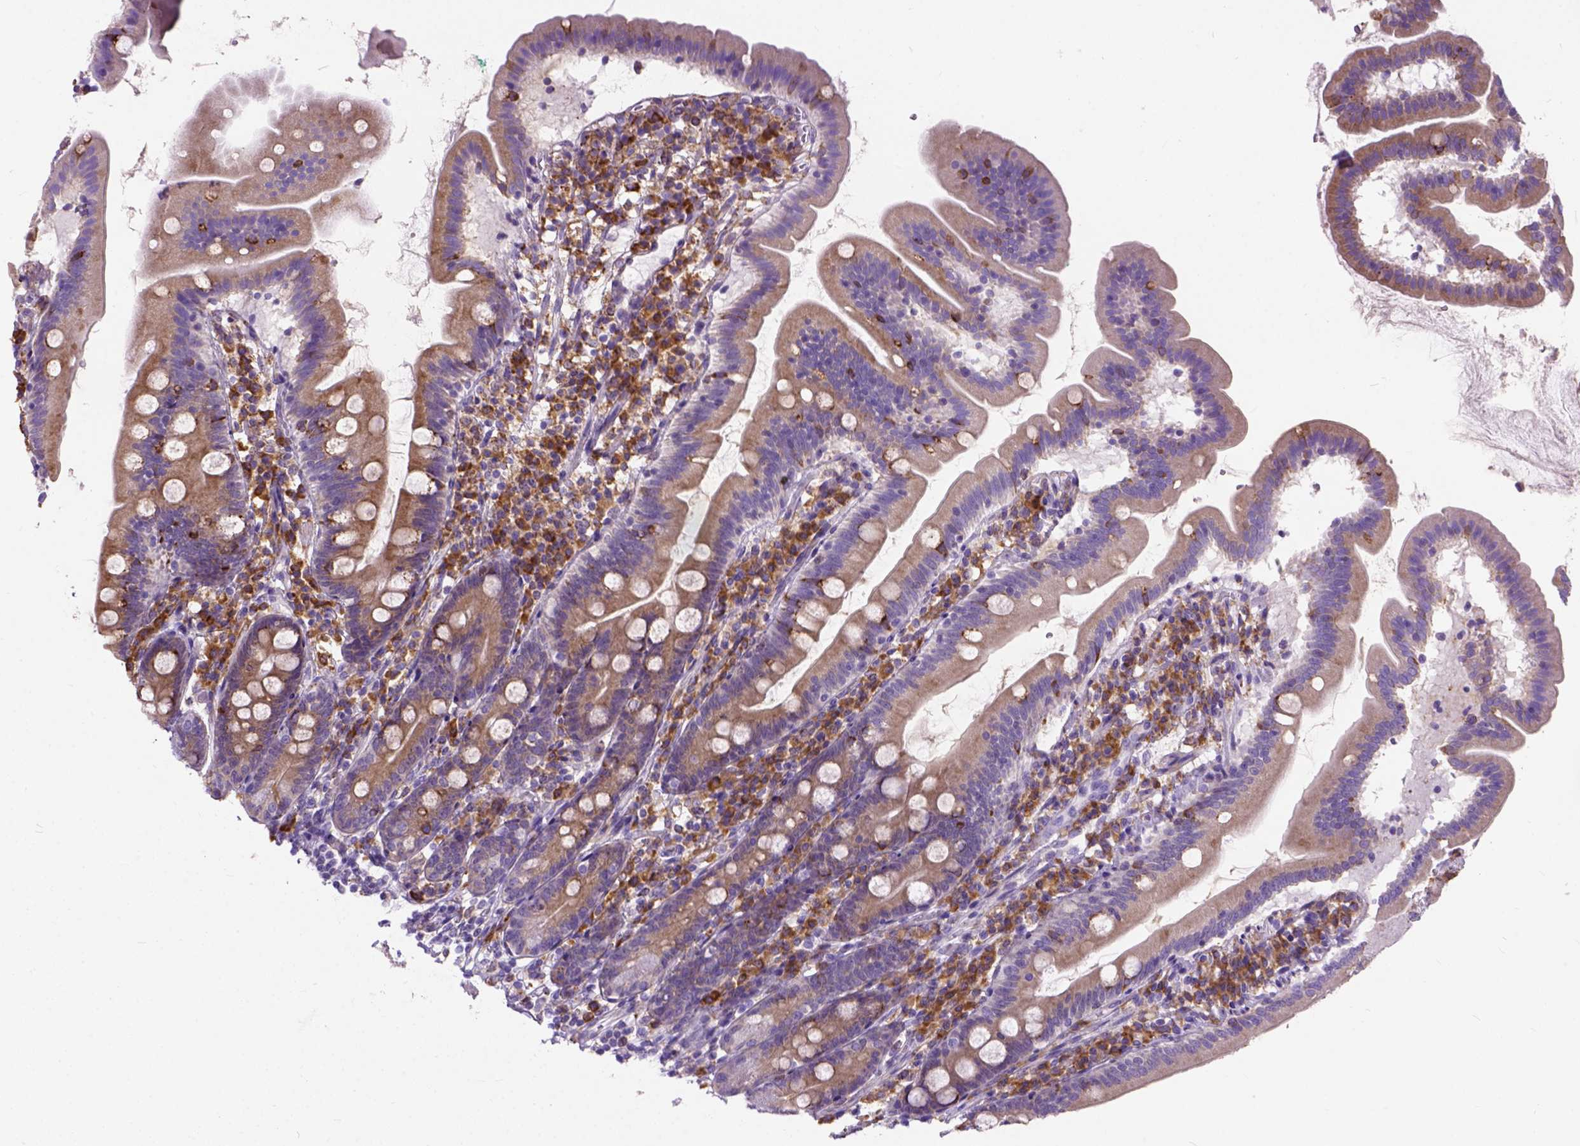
{"staining": {"intensity": "strong", "quantity": "<25%", "location": "cytoplasmic/membranous"}, "tissue": "duodenum", "cell_type": "Glandular cells", "image_type": "normal", "snomed": [{"axis": "morphology", "description": "Normal tissue, NOS"}, {"axis": "topography", "description": "Duodenum"}], "caption": "Protein positivity by immunohistochemistry (IHC) reveals strong cytoplasmic/membranous positivity in approximately <25% of glandular cells in normal duodenum. The staining was performed using DAB (3,3'-diaminobenzidine), with brown indicating positive protein expression. Nuclei are stained blue with hematoxylin.", "gene": "PLK4", "patient": {"sex": "female", "age": 67}}